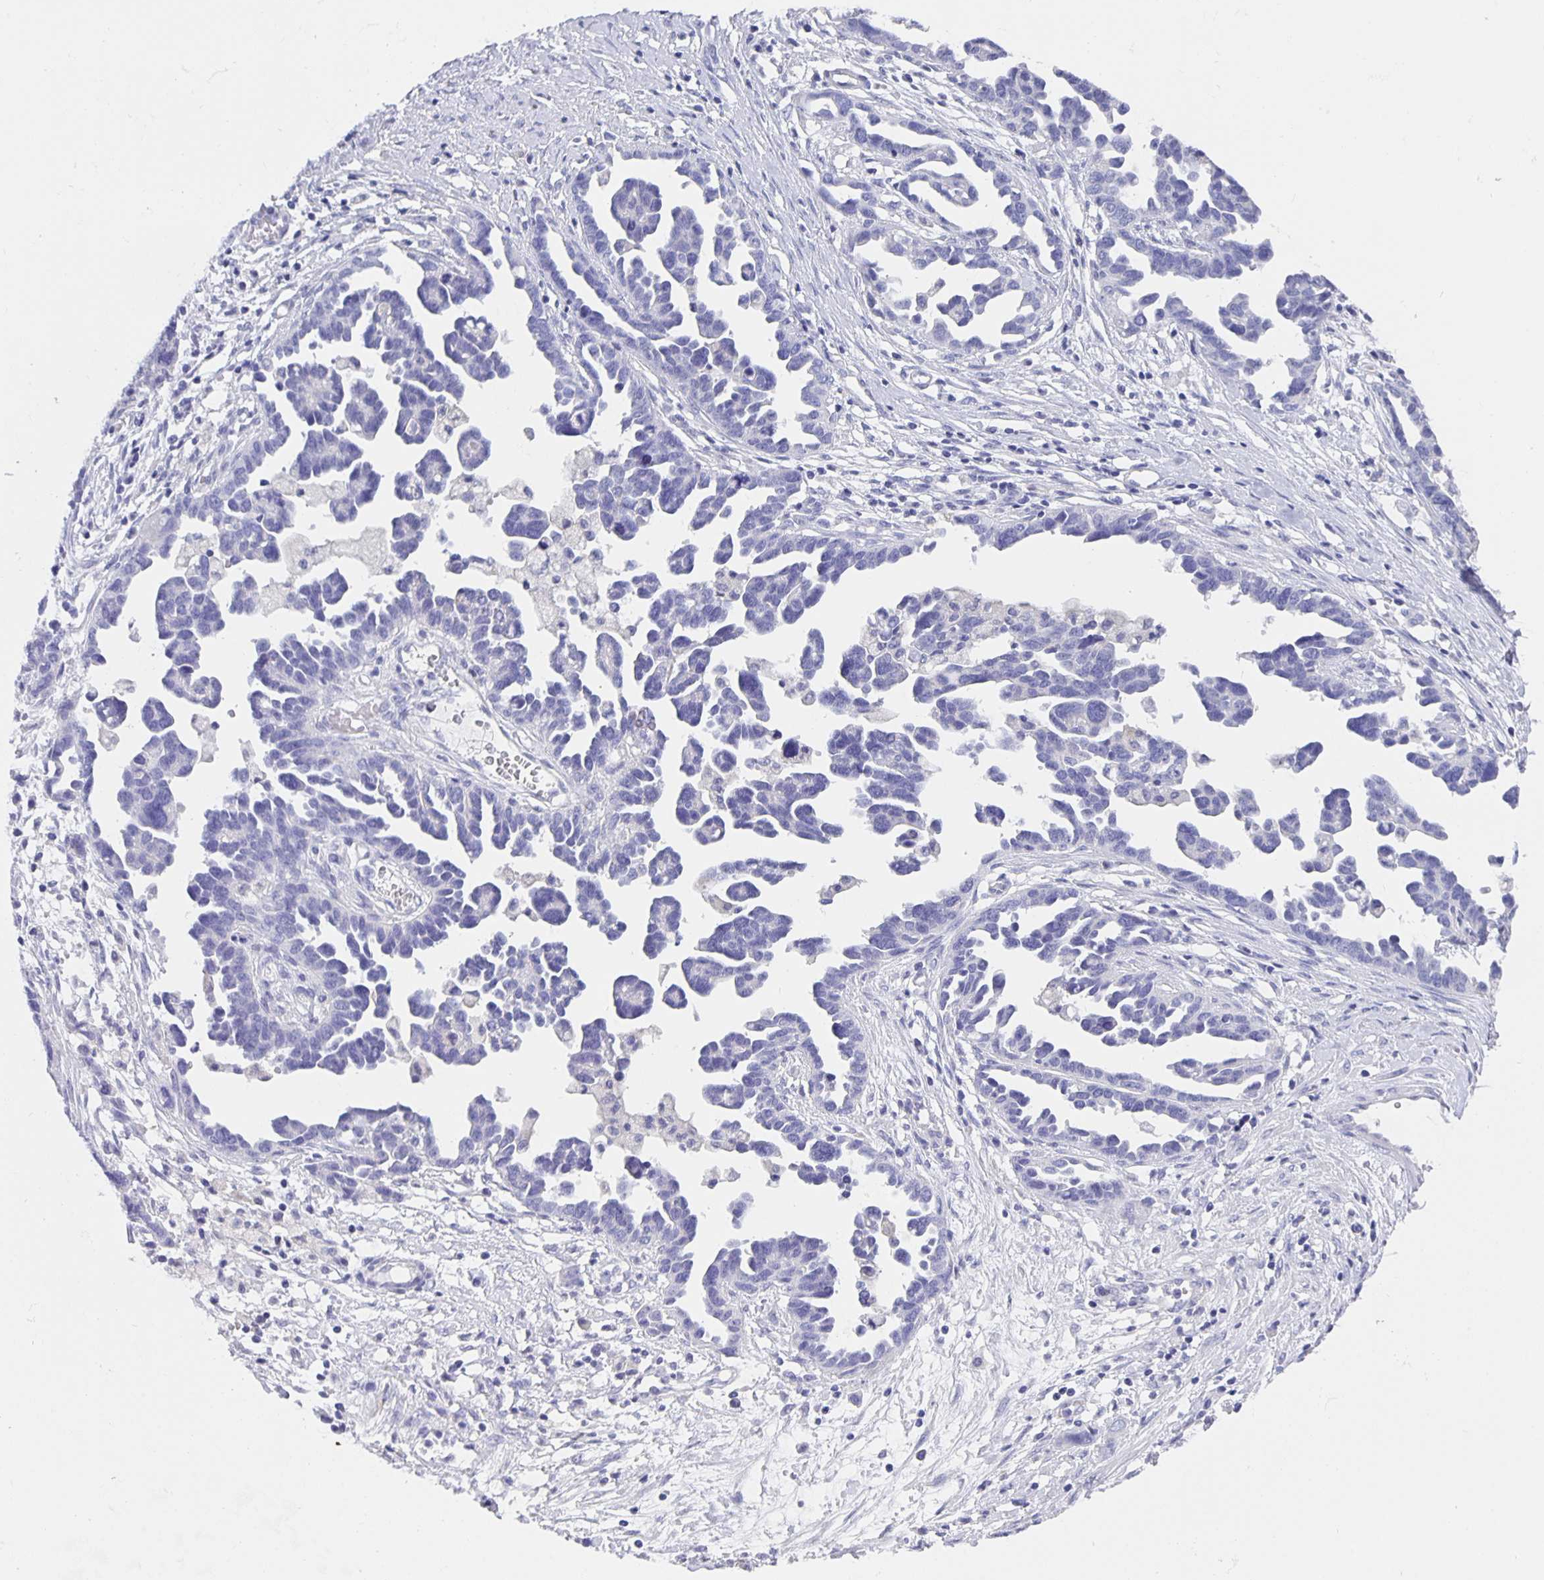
{"staining": {"intensity": "negative", "quantity": "none", "location": "none"}, "tissue": "ovarian cancer", "cell_type": "Tumor cells", "image_type": "cancer", "snomed": [{"axis": "morphology", "description": "Cystadenocarcinoma, serous, NOS"}, {"axis": "topography", "description": "Ovary"}], "caption": "This is an immunohistochemistry (IHC) image of ovarian cancer (serous cystadenocarcinoma). There is no staining in tumor cells.", "gene": "CFAP74", "patient": {"sex": "female", "age": 54}}